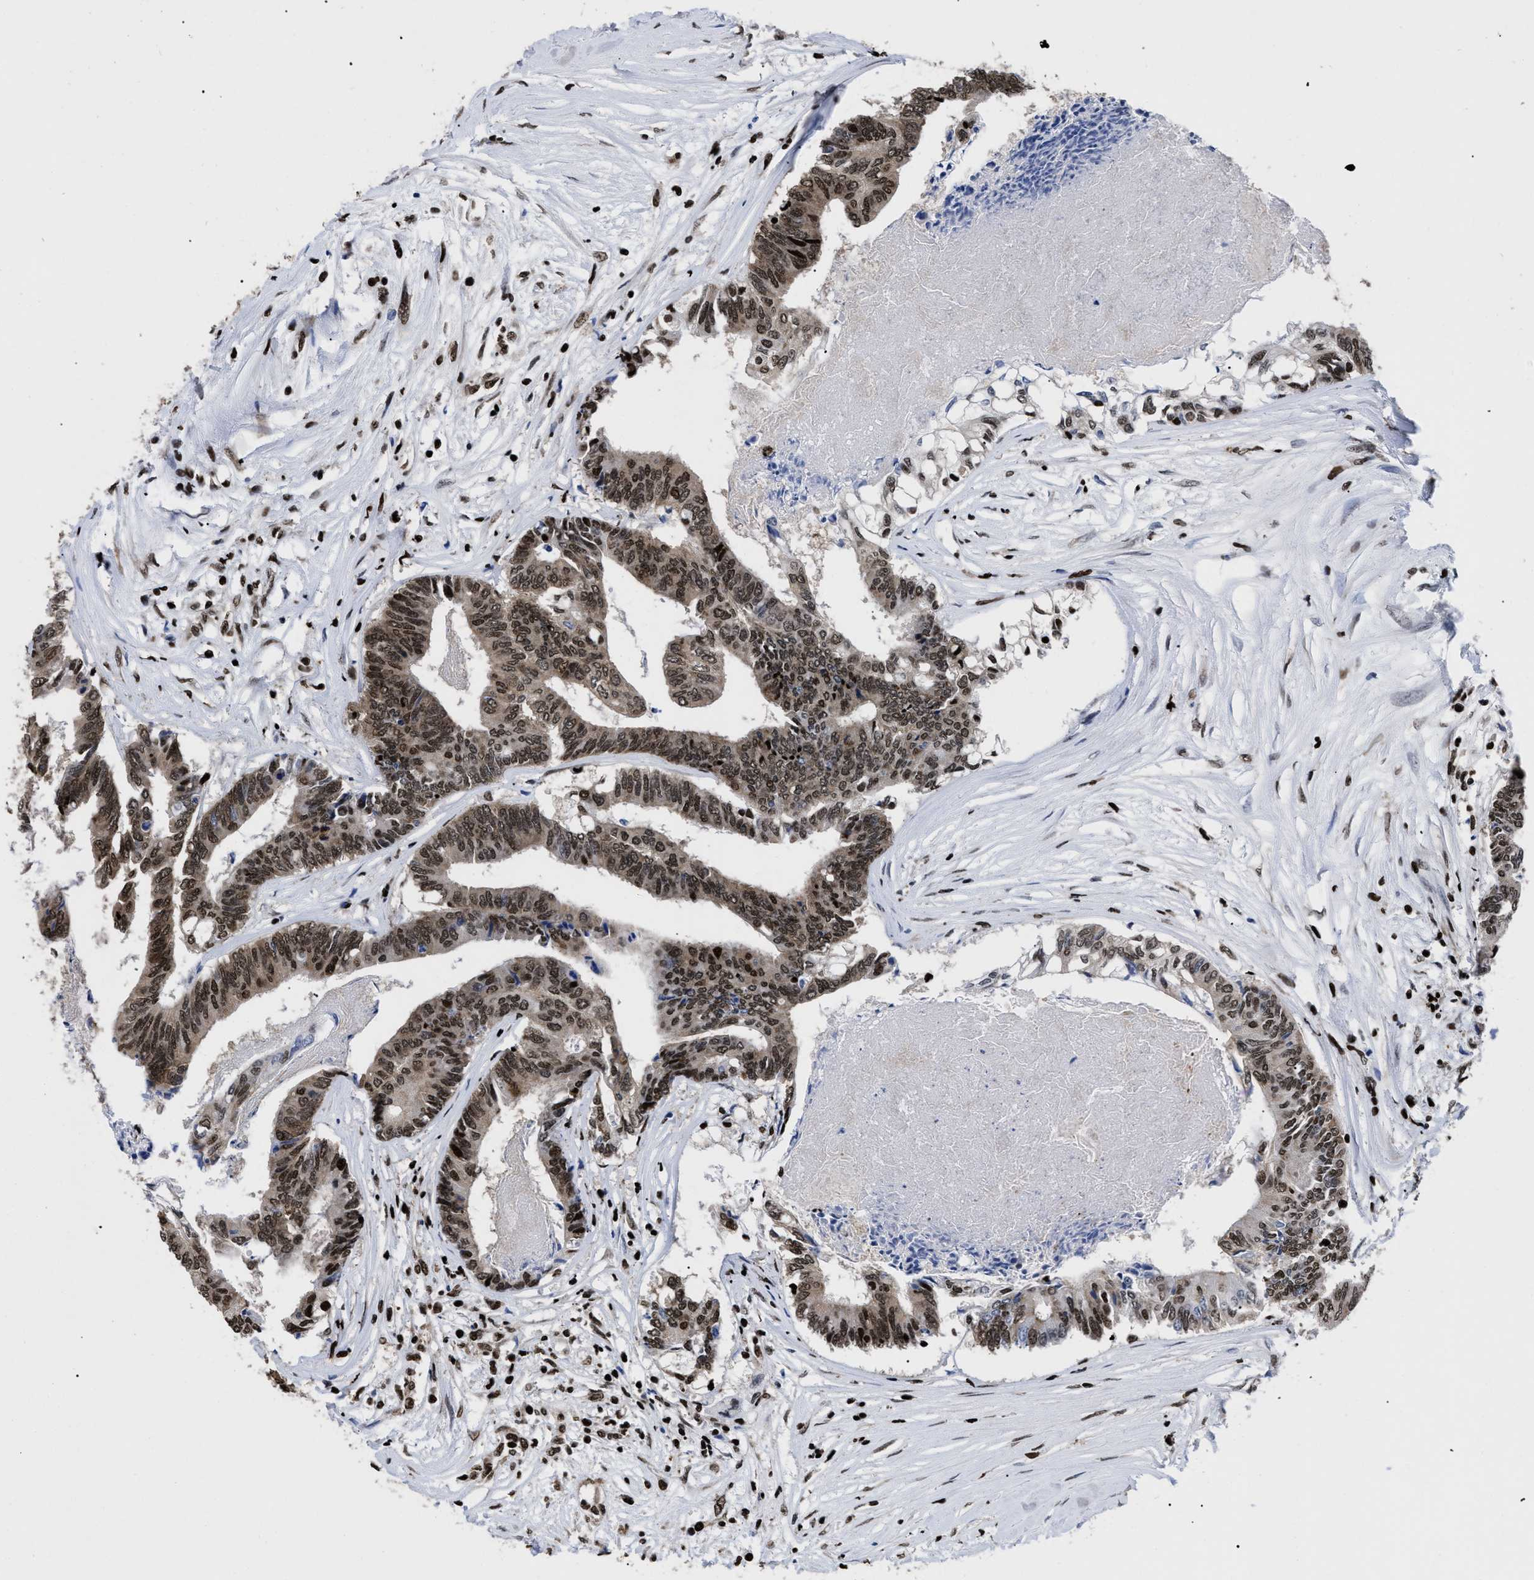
{"staining": {"intensity": "moderate", "quantity": ">75%", "location": "cytoplasmic/membranous,nuclear"}, "tissue": "colorectal cancer", "cell_type": "Tumor cells", "image_type": "cancer", "snomed": [{"axis": "morphology", "description": "Adenocarcinoma, NOS"}, {"axis": "topography", "description": "Rectum"}], "caption": "A high-resolution photomicrograph shows immunohistochemistry staining of adenocarcinoma (colorectal), which reveals moderate cytoplasmic/membranous and nuclear staining in about >75% of tumor cells. The staining was performed using DAB, with brown indicating positive protein expression. Nuclei are stained blue with hematoxylin.", "gene": "CALHM3", "patient": {"sex": "male", "age": 63}}